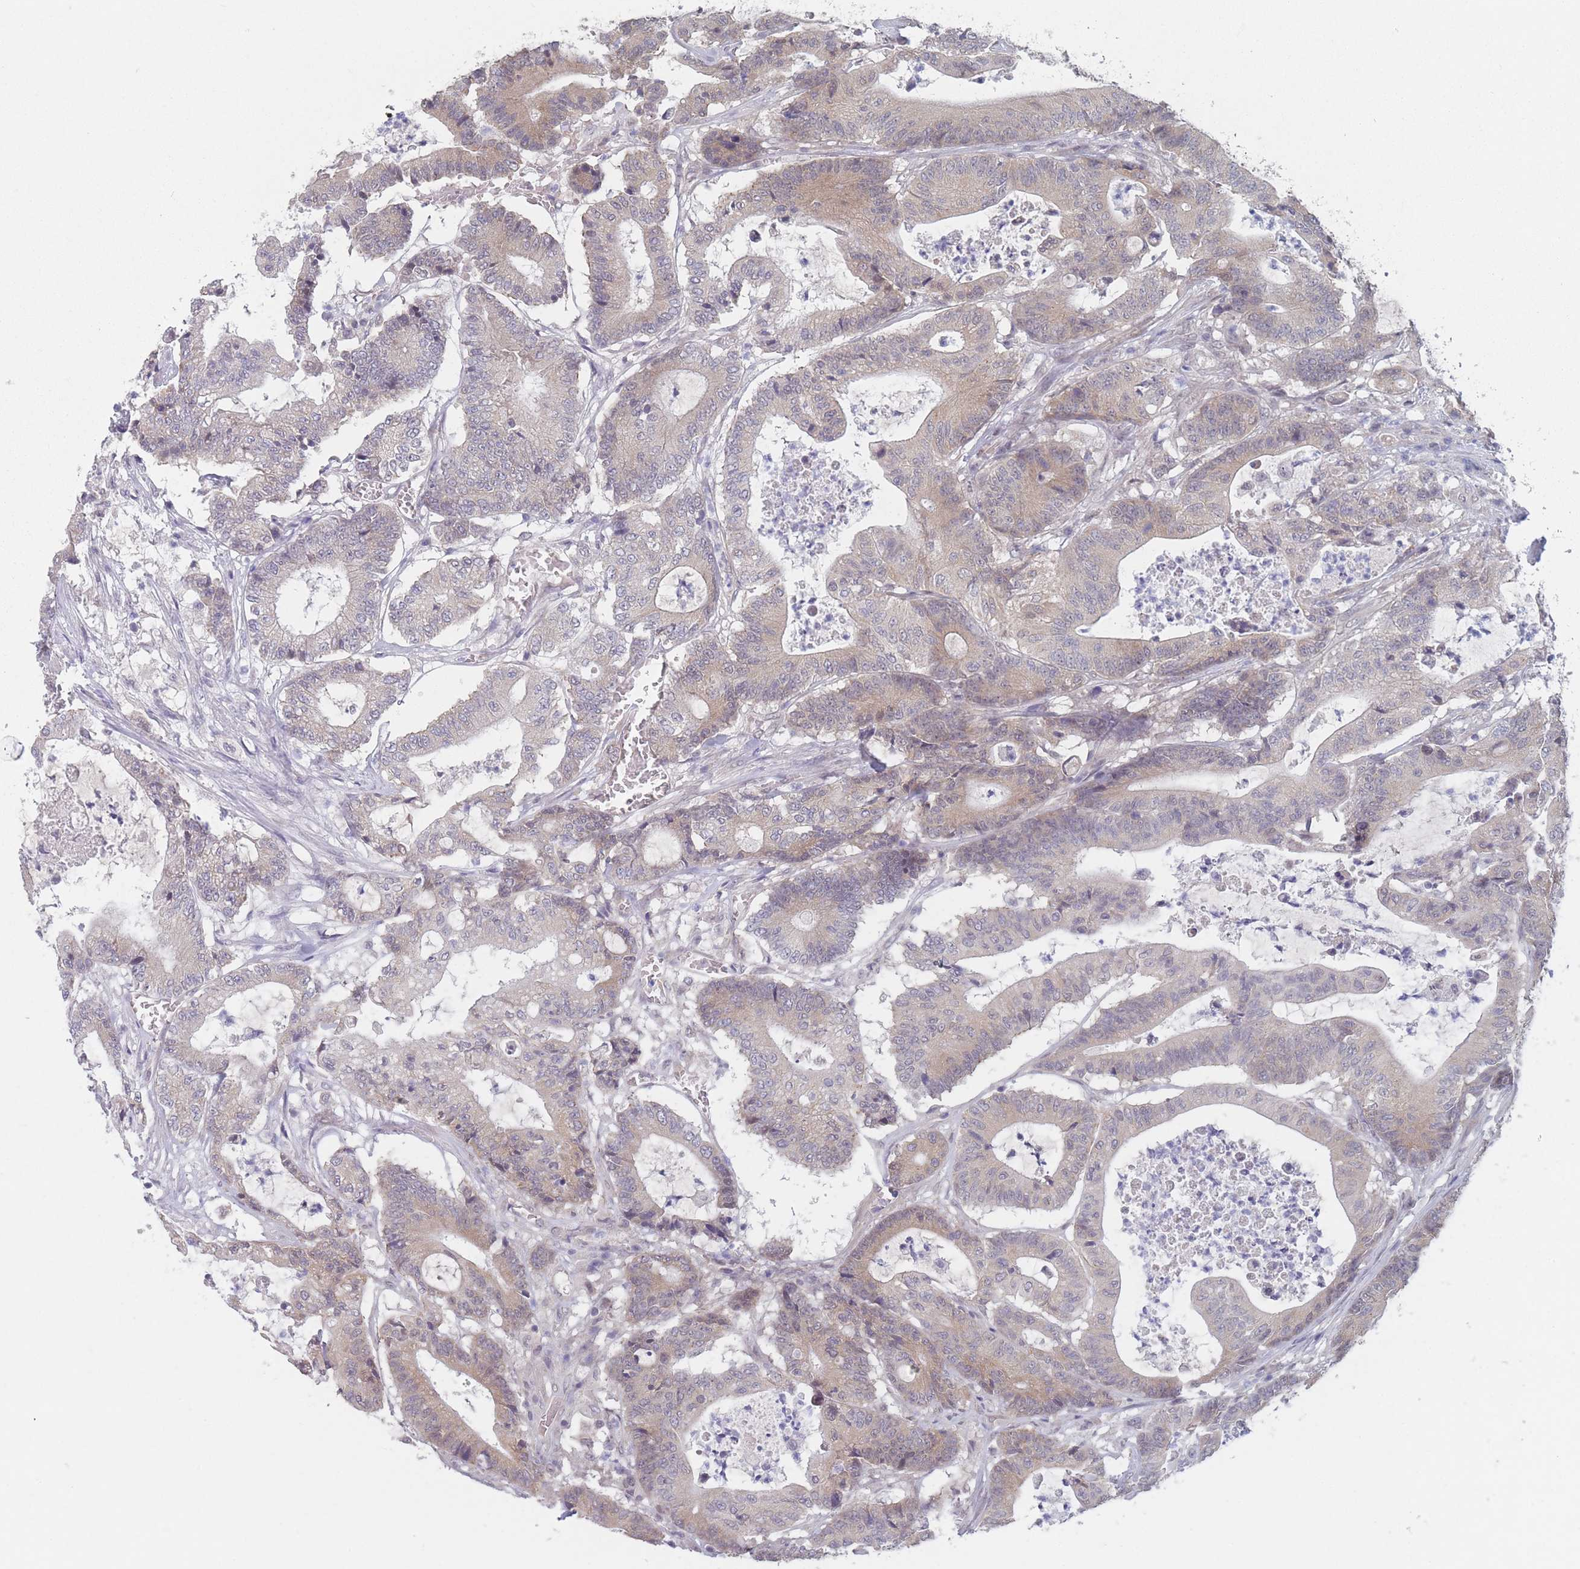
{"staining": {"intensity": "weak", "quantity": "<25%", "location": "cytoplasmic/membranous"}, "tissue": "colorectal cancer", "cell_type": "Tumor cells", "image_type": "cancer", "snomed": [{"axis": "morphology", "description": "Adenocarcinoma, NOS"}, {"axis": "topography", "description": "Colon"}], "caption": "Immunohistochemistry (IHC) image of neoplastic tissue: adenocarcinoma (colorectal) stained with DAB (3,3'-diaminobenzidine) displays no significant protein expression in tumor cells.", "gene": "ANKRD10", "patient": {"sex": "female", "age": 84}}